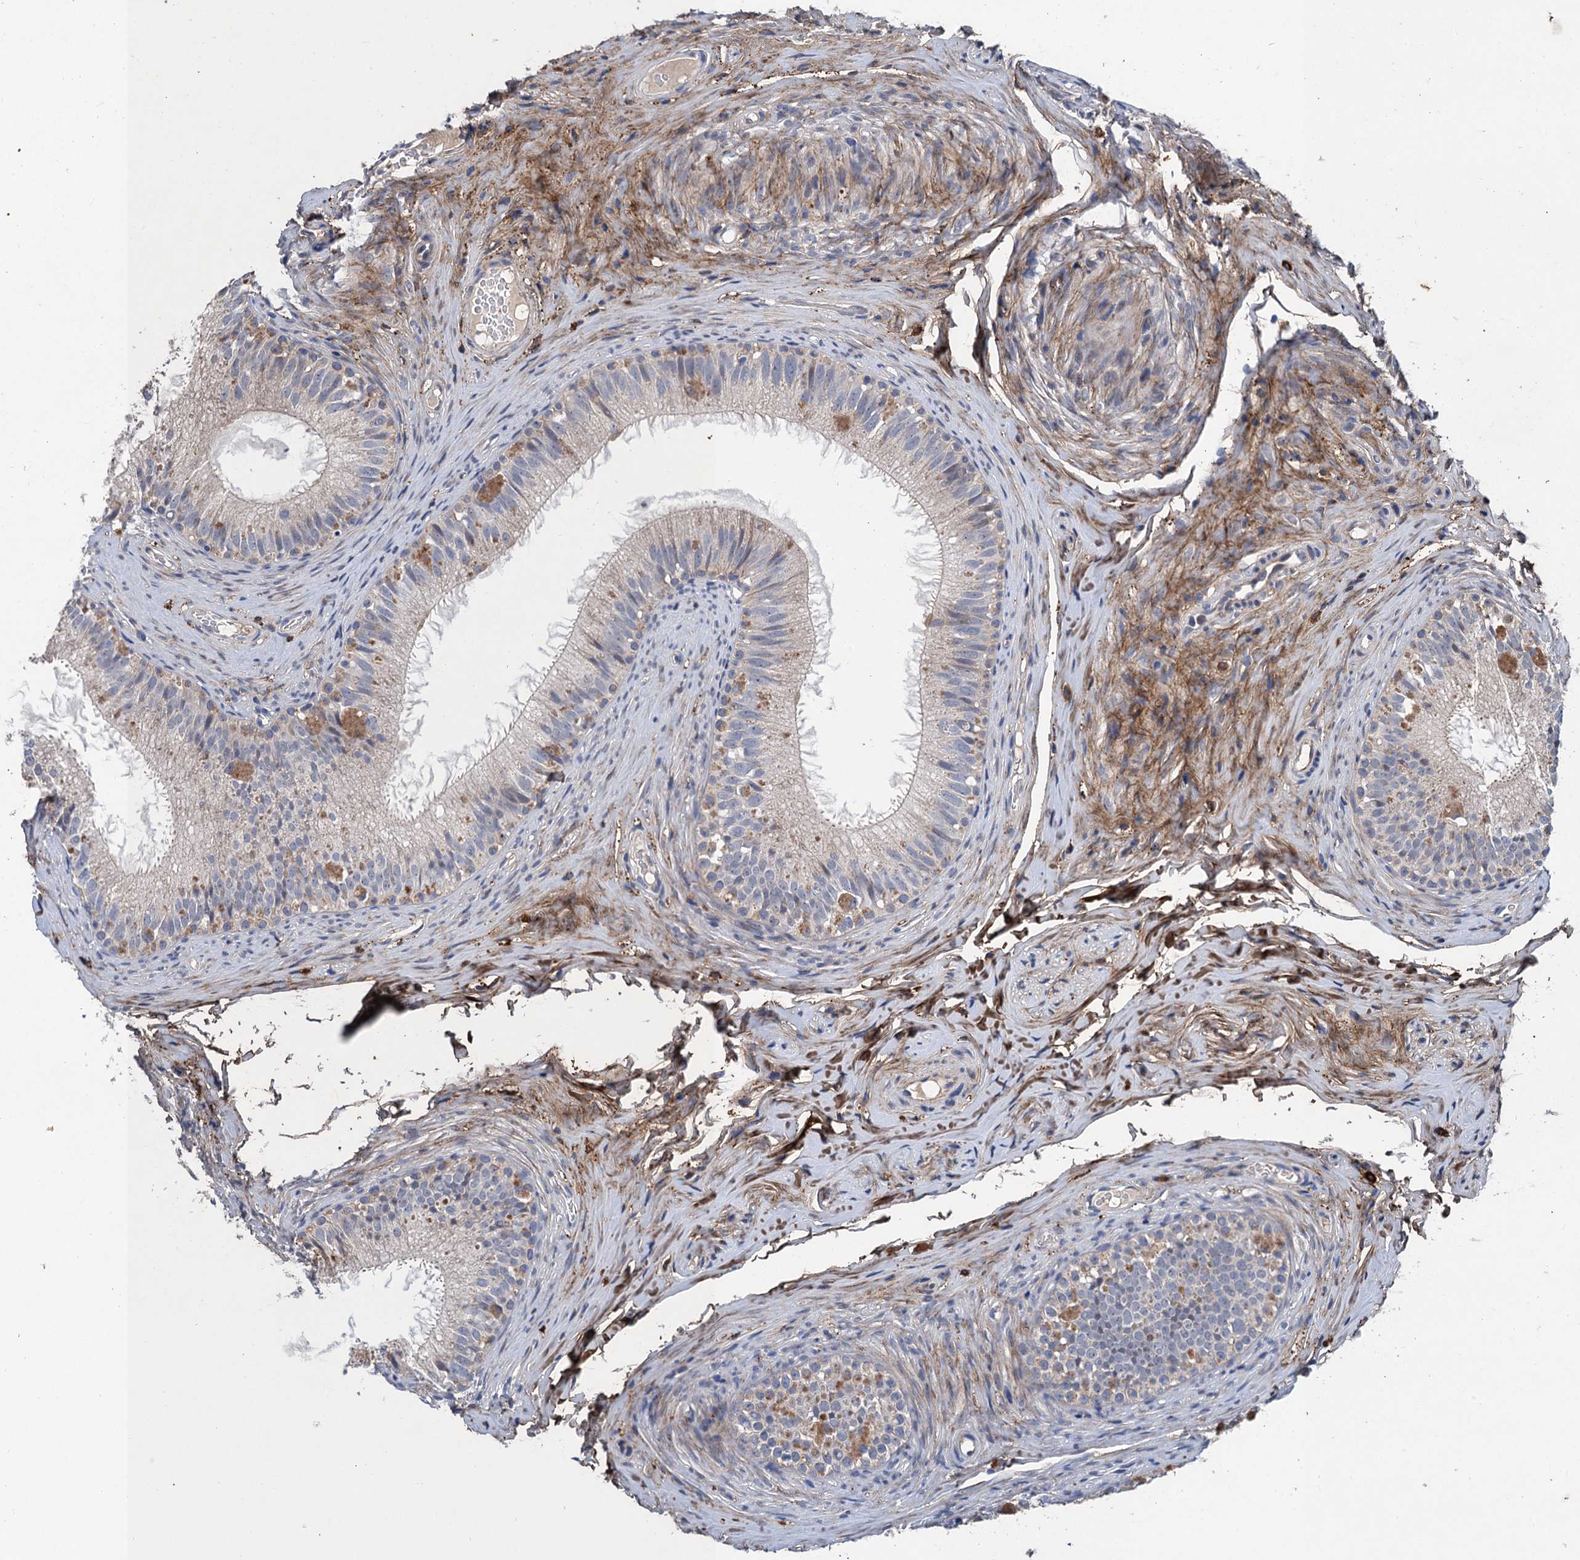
{"staining": {"intensity": "negative", "quantity": "none", "location": "none"}, "tissue": "epididymis", "cell_type": "Glandular cells", "image_type": "normal", "snomed": [{"axis": "morphology", "description": "Normal tissue, NOS"}, {"axis": "topography", "description": "Epididymis"}], "caption": "DAB immunohistochemical staining of unremarkable human epididymis reveals no significant staining in glandular cells.", "gene": "TRAF7", "patient": {"sex": "male", "age": 34}}